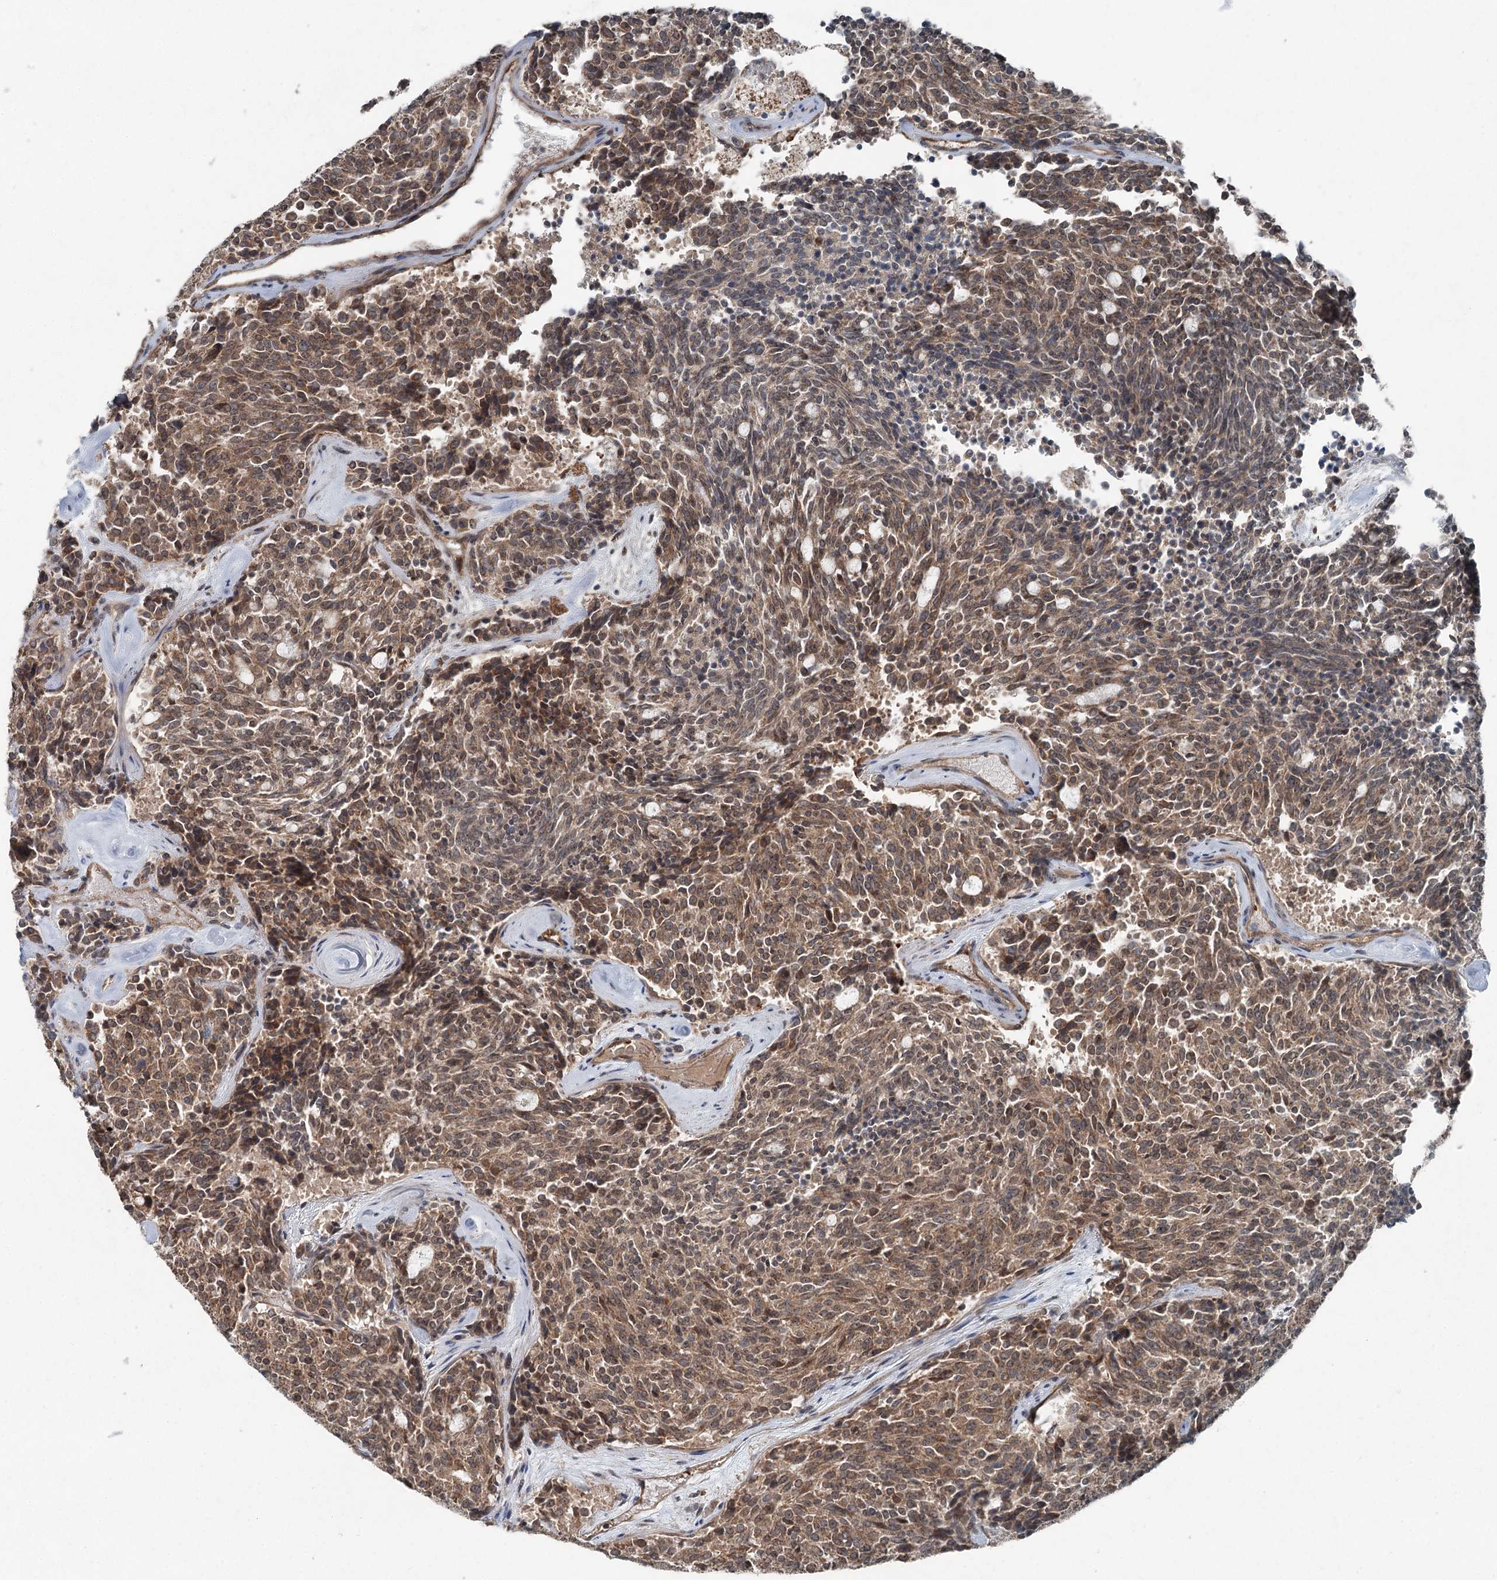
{"staining": {"intensity": "moderate", "quantity": ">75%", "location": "cytoplasmic/membranous,nuclear"}, "tissue": "carcinoid", "cell_type": "Tumor cells", "image_type": "cancer", "snomed": [{"axis": "morphology", "description": "Carcinoid, malignant, NOS"}, {"axis": "topography", "description": "Pancreas"}], "caption": "A brown stain highlights moderate cytoplasmic/membranous and nuclear staining of a protein in human carcinoid (malignant) tumor cells.", "gene": "SKIC3", "patient": {"sex": "female", "age": 54}}